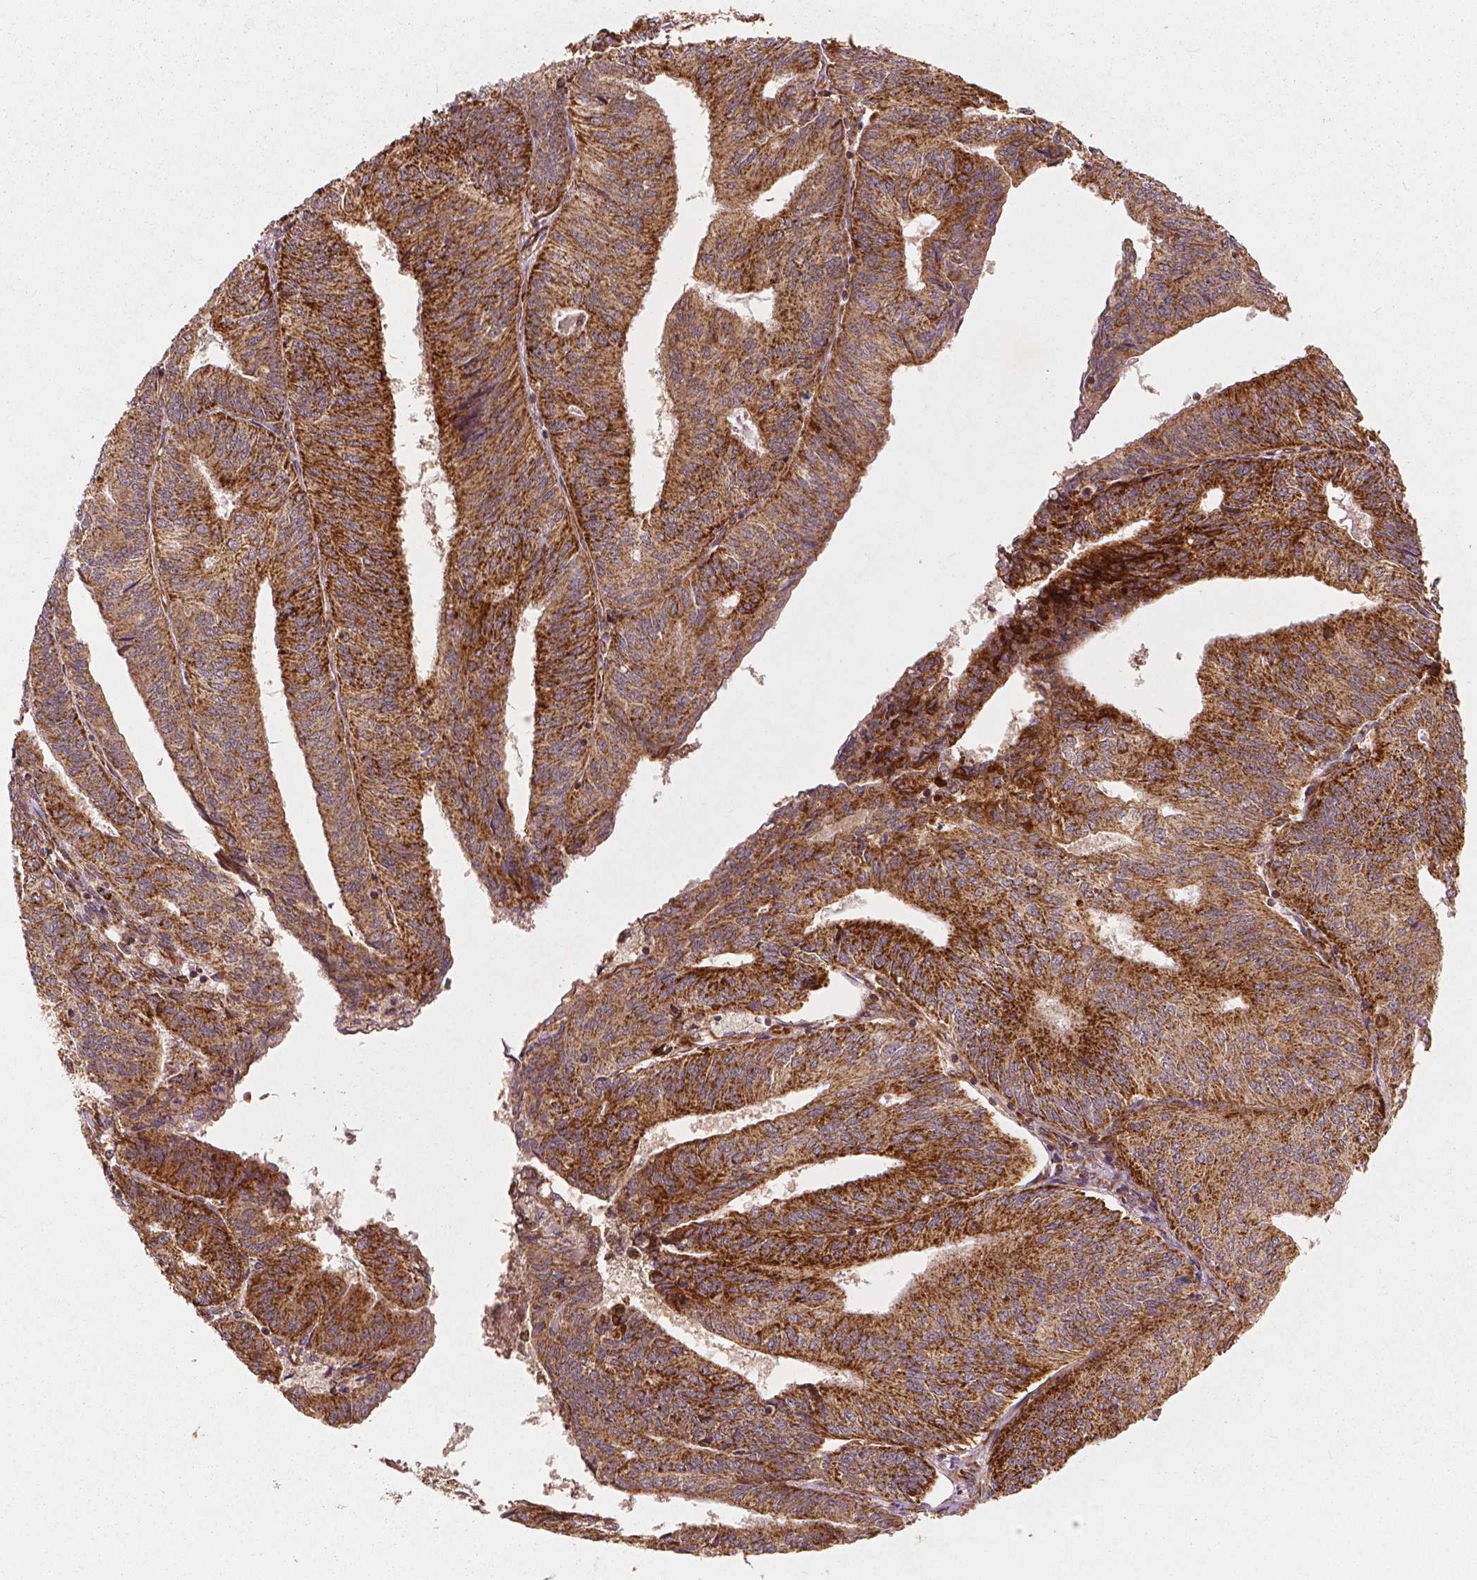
{"staining": {"intensity": "strong", "quantity": ">75%", "location": "cytoplasmic/membranous"}, "tissue": "endometrial cancer", "cell_type": "Tumor cells", "image_type": "cancer", "snomed": [{"axis": "morphology", "description": "Adenocarcinoma, NOS"}, {"axis": "topography", "description": "Endometrium"}], "caption": "Human adenocarcinoma (endometrial) stained with a protein marker demonstrates strong staining in tumor cells.", "gene": "PGAM5", "patient": {"sex": "female", "age": 58}}